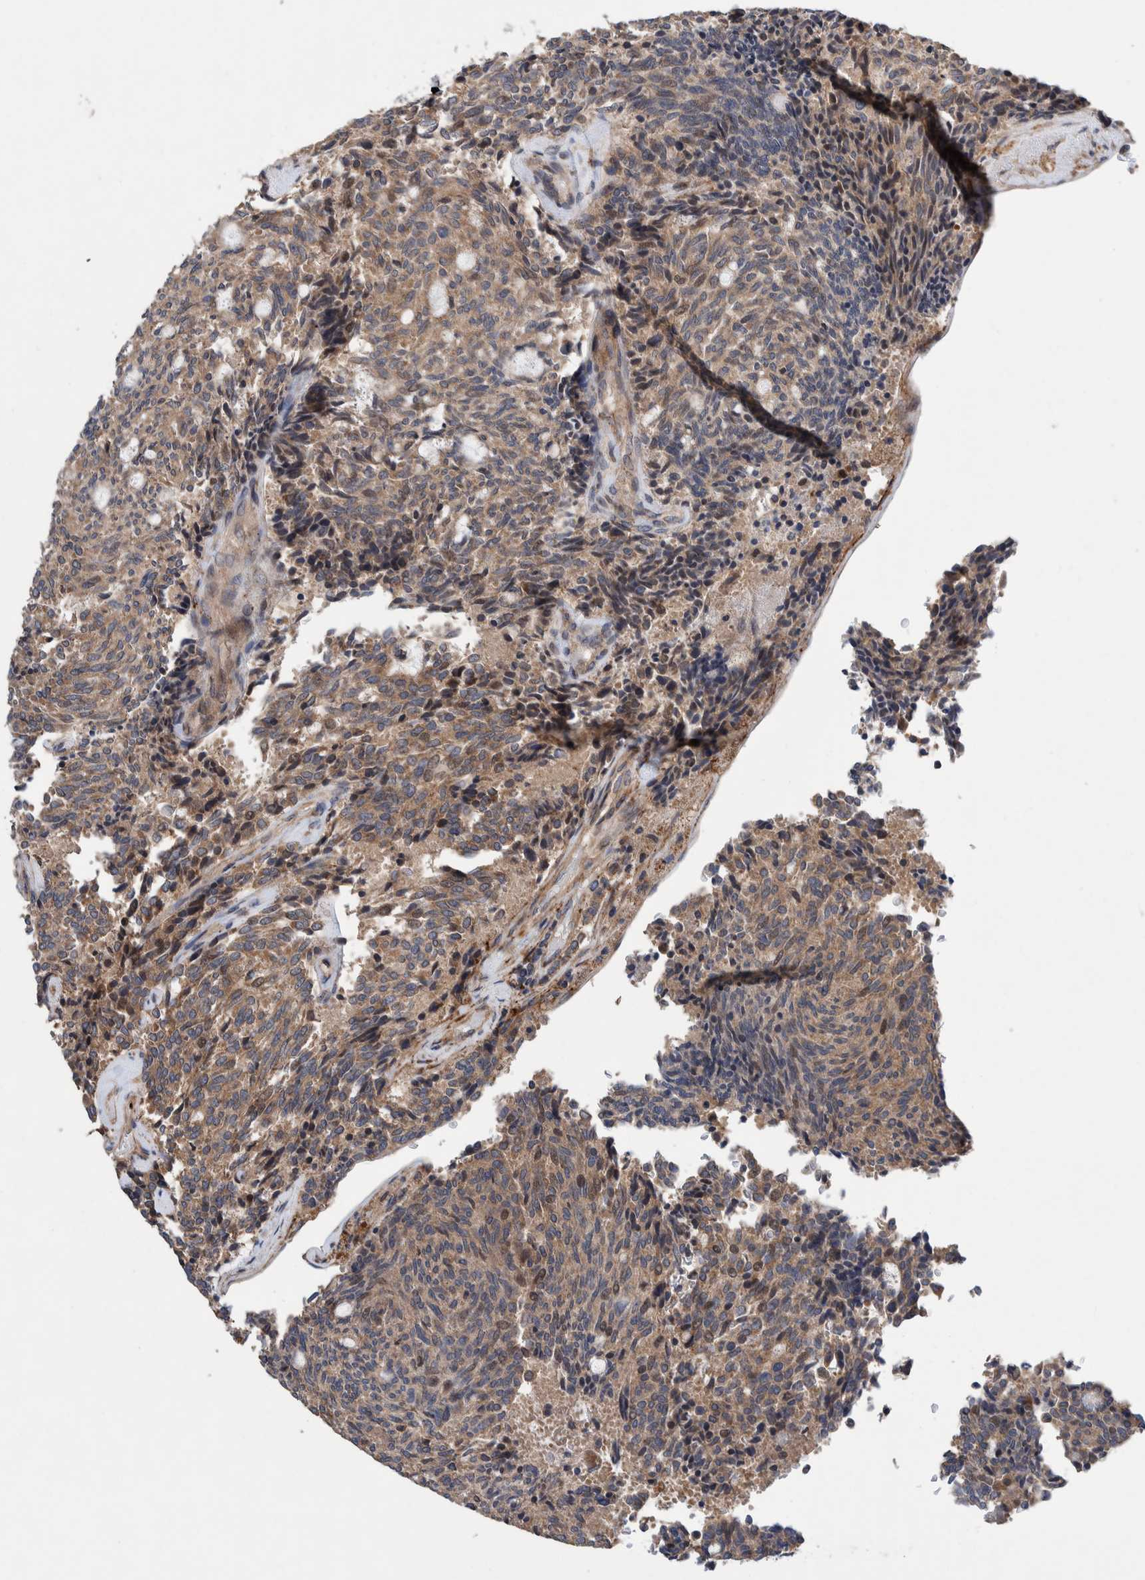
{"staining": {"intensity": "weak", "quantity": ">75%", "location": "cytoplasmic/membranous"}, "tissue": "carcinoid", "cell_type": "Tumor cells", "image_type": "cancer", "snomed": [{"axis": "morphology", "description": "Carcinoid, malignant, NOS"}, {"axis": "topography", "description": "Pancreas"}], "caption": "Carcinoid stained with IHC demonstrates weak cytoplasmic/membranous expression in approximately >75% of tumor cells.", "gene": "PIK3R6", "patient": {"sex": "female", "age": 54}}